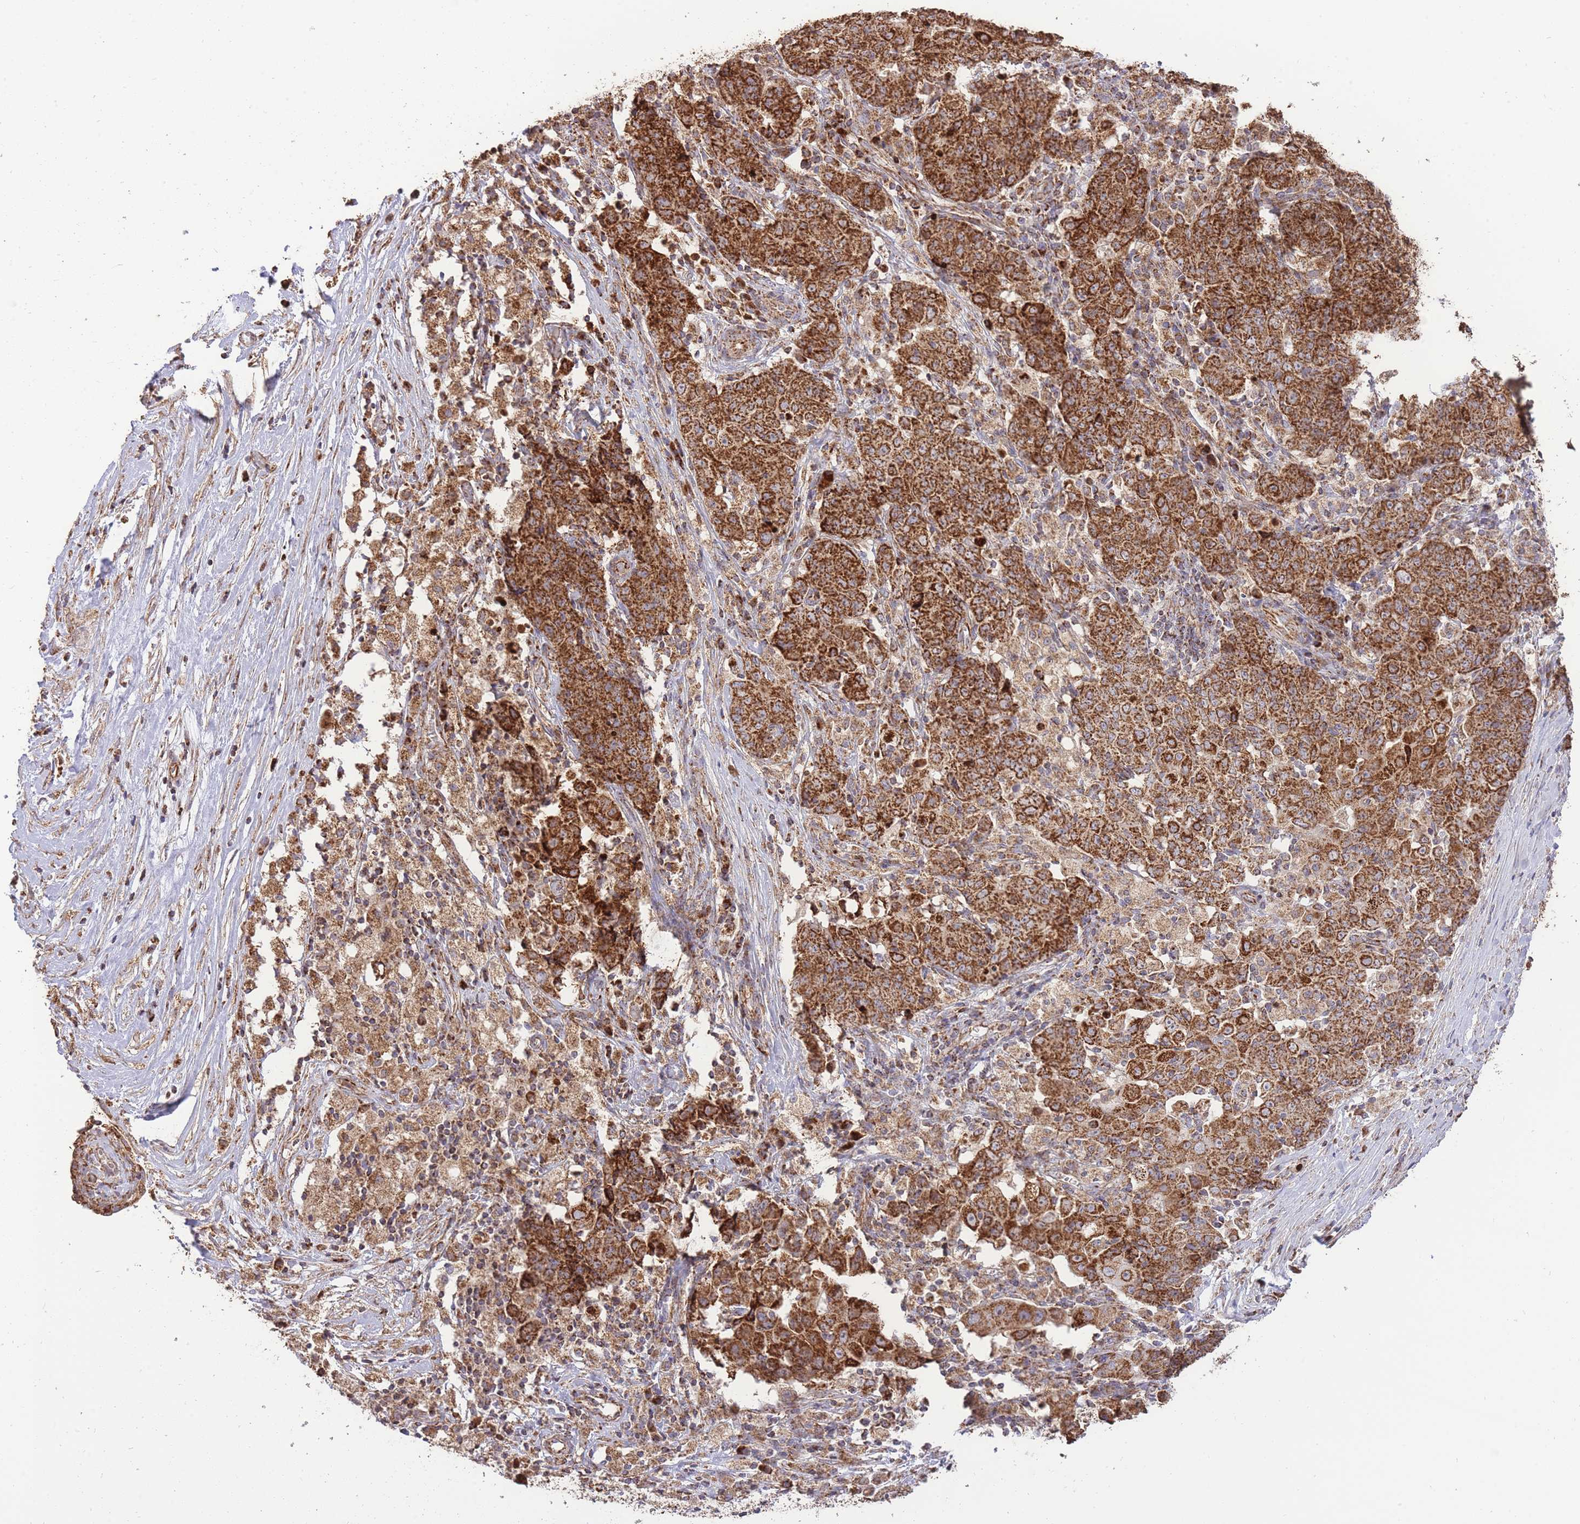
{"staining": {"intensity": "strong", "quantity": ">75%", "location": "cytoplasmic/membranous"}, "tissue": "ovarian cancer", "cell_type": "Tumor cells", "image_type": "cancer", "snomed": [{"axis": "morphology", "description": "Carcinoma, endometroid"}, {"axis": "topography", "description": "Ovary"}], "caption": "This is an image of immunohistochemistry (IHC) staining of ovarian endometroid carcinoma, which shows strong positivity in the cytoplasmic/membranous of tumor cells.", "gene": "PREP", "patient": {"sex": "female", "age": 42}}